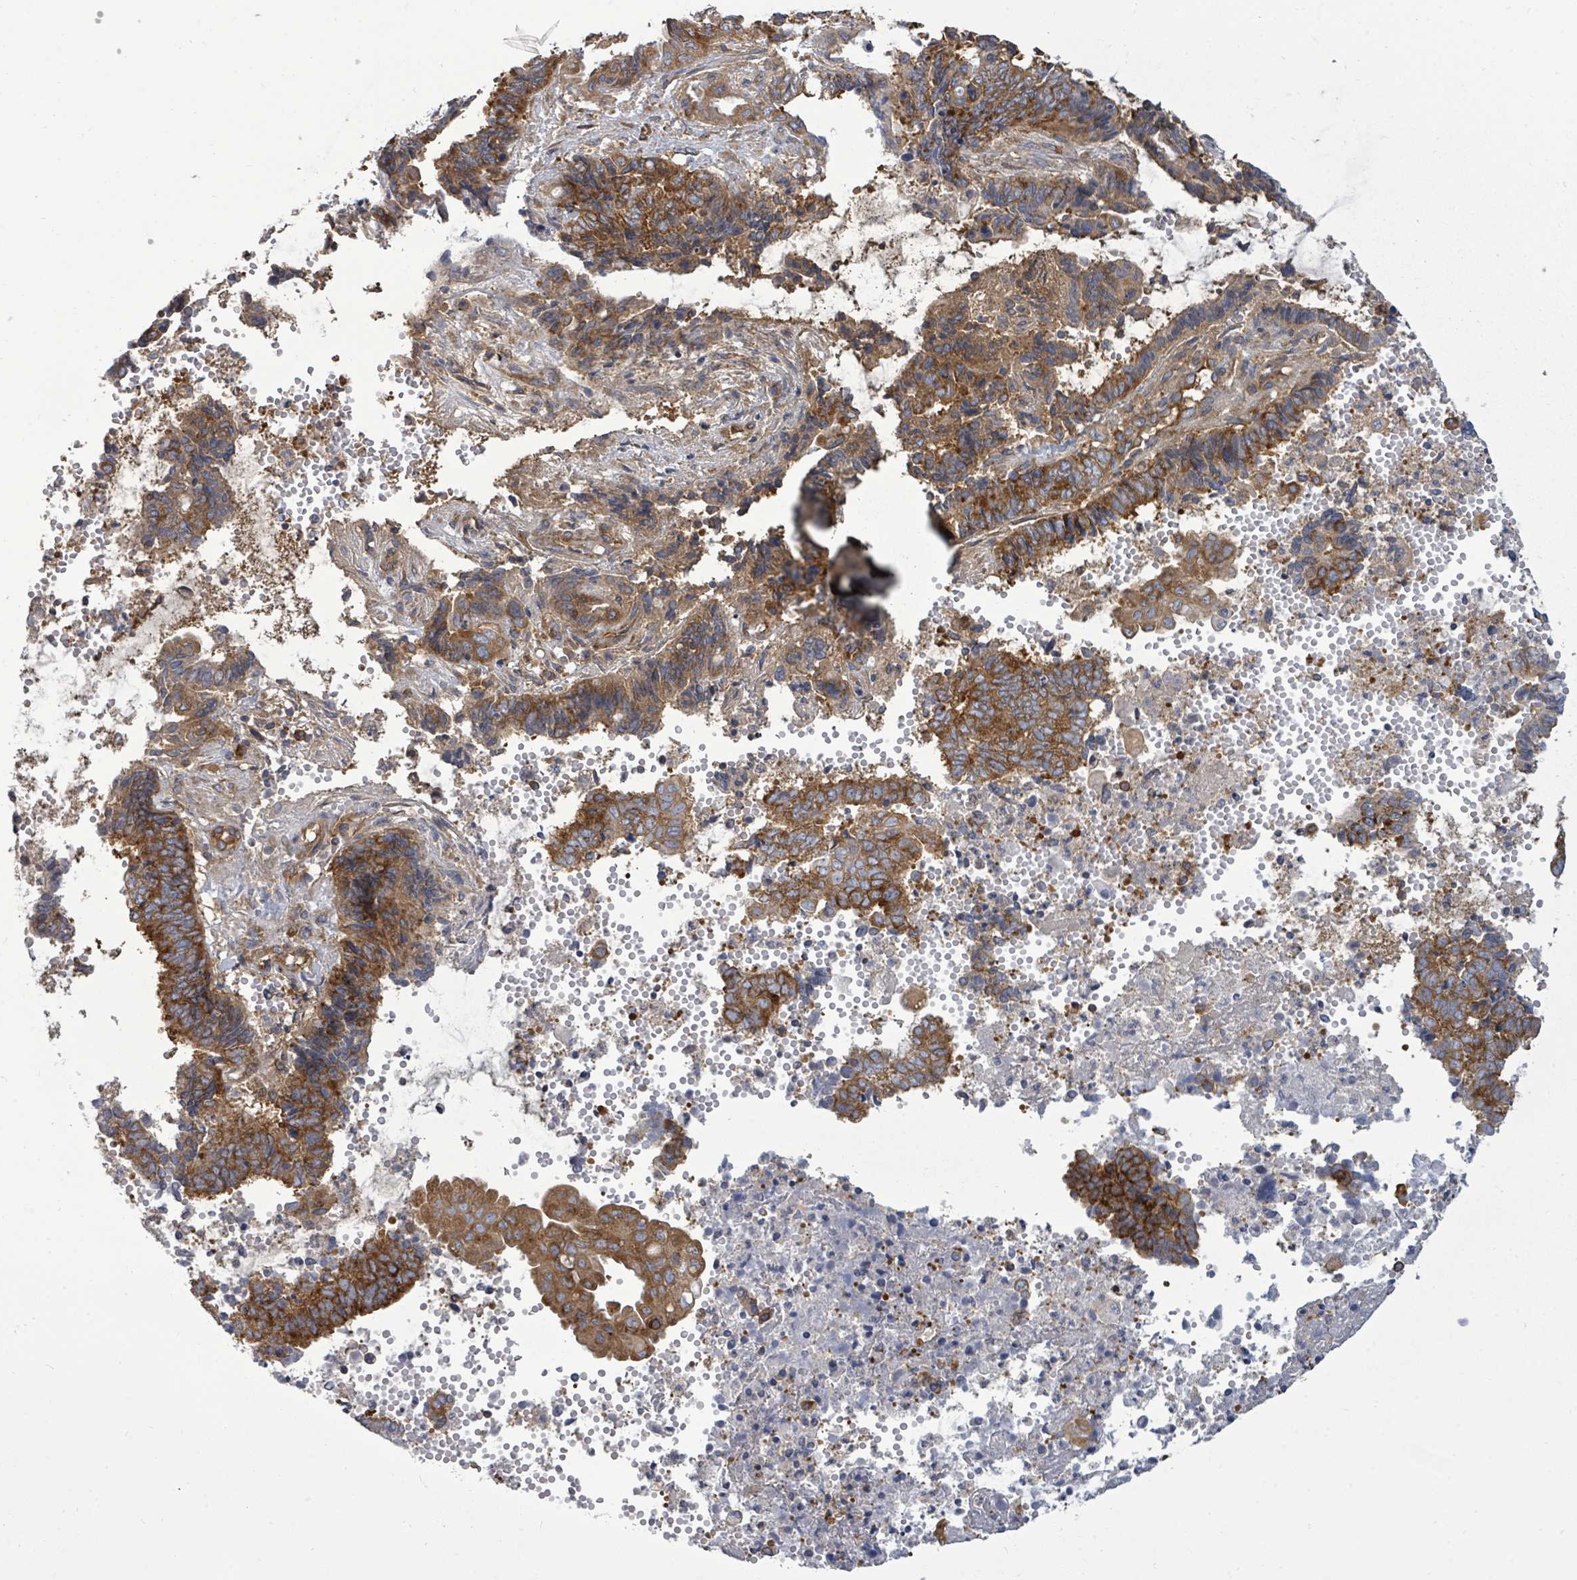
{"staining": {"intensity": "strong", "quantity": ">75%", "location": "cytoplasmic/membranous"}, "tissue": "endometrial cancer", "cell_type": "Tumor cells", "image_type": "cancer", "snomed": [{"axis": "morphology", "description": "Adenocarcinoma, NOS"}, {"axis": "topography", "description": "Uterus"}, {"axis": "topography", "description": "Endometrium"}], "caption": "Immunohistochemical staining of endometrial adenocarcinoma demonstrates strong cytoplasmic/membranous protein positivity in approximately >75% of tumor cells.", "gene": "EIF3C", "patient": {"sex": "female", "age": 70}}